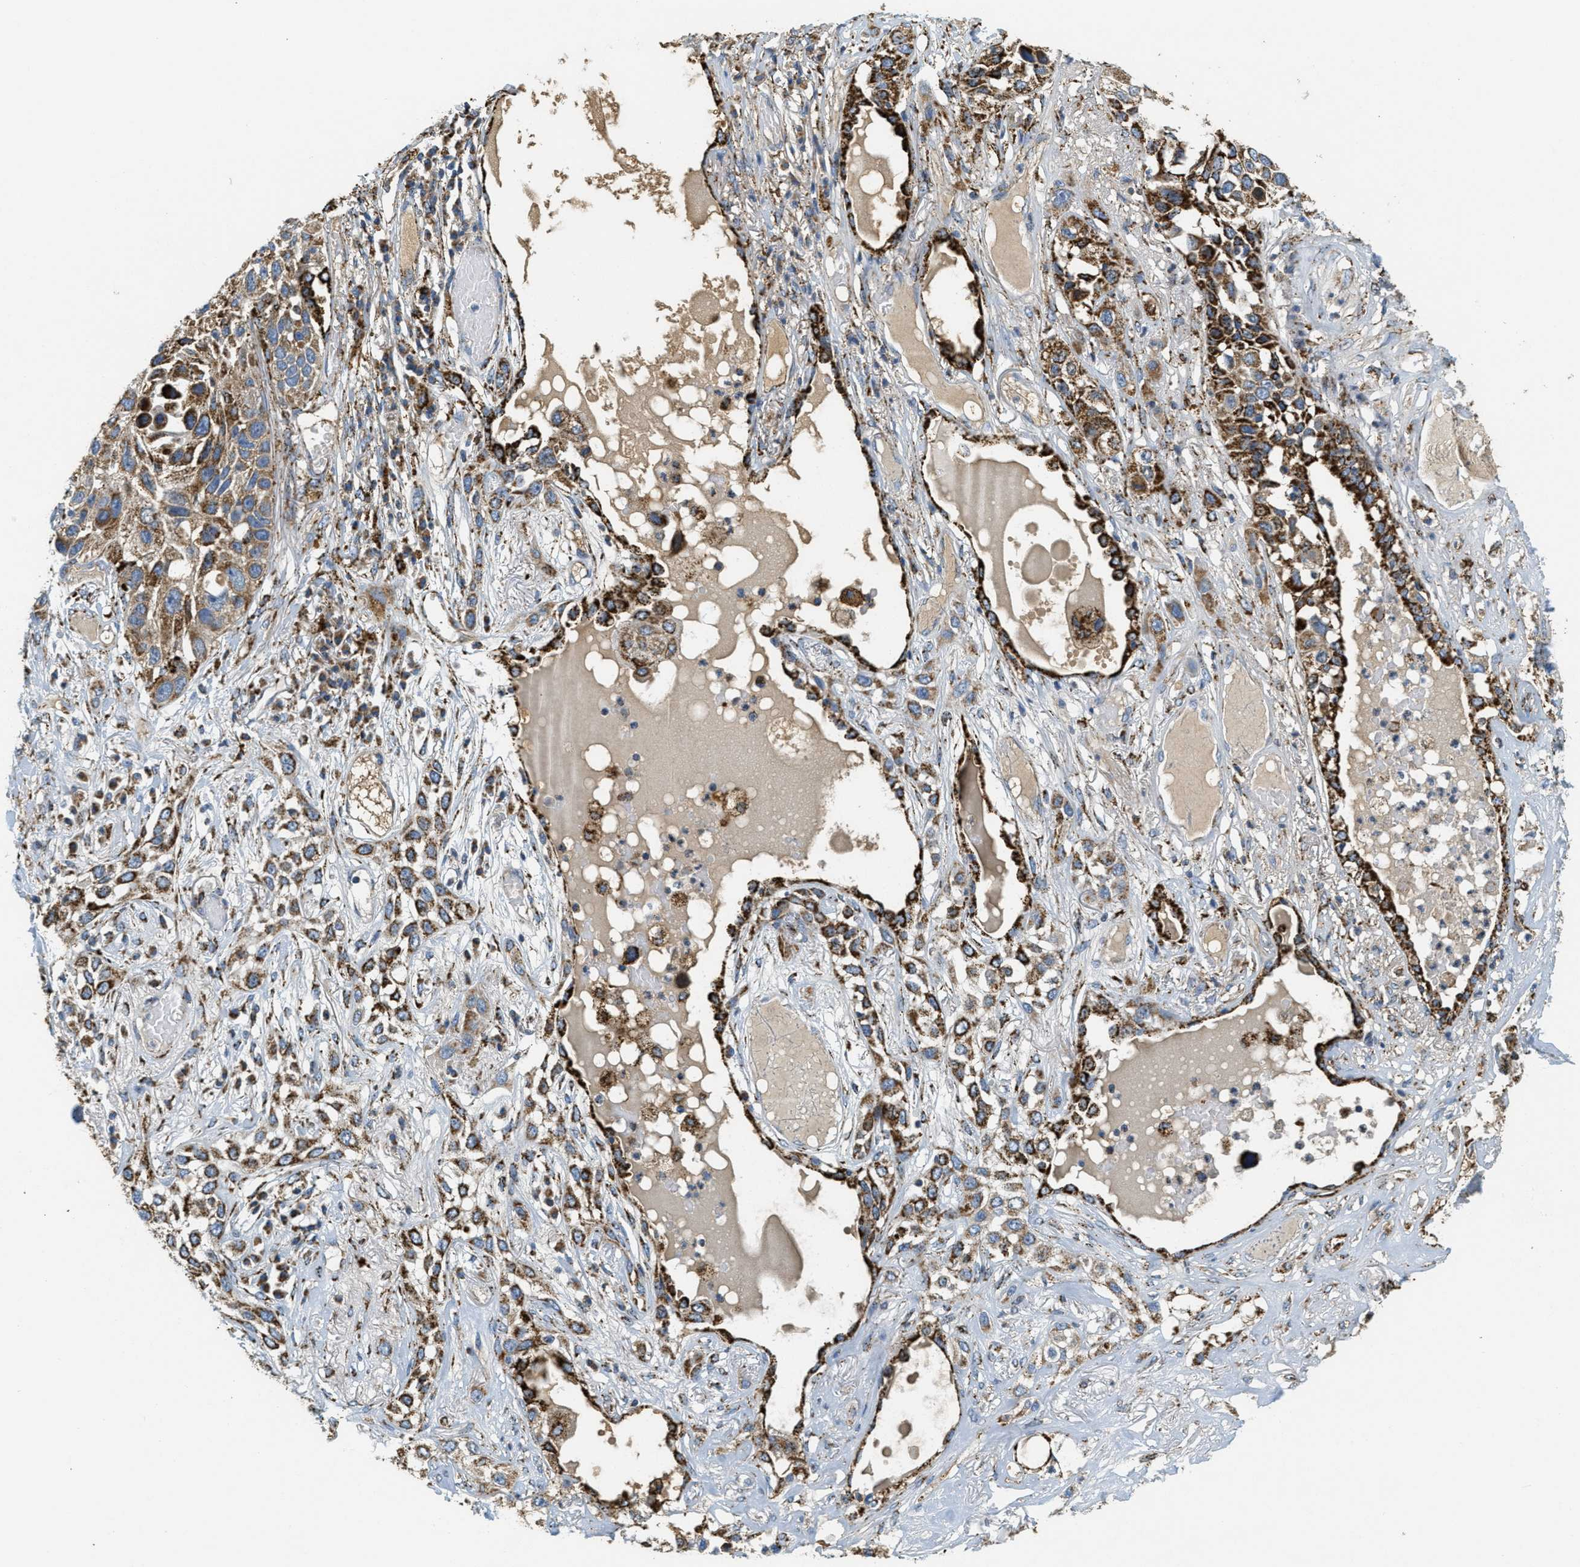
{"staining": {"intensity": "strong", "quantity": ">75%", "location": "cytoplasmic/membranous"}, "tissue": "lung cancer", "cell_type": "Tumor cells", "image_type": "cancer", "snomed": [{"axis": "morphology", "description": "Squamous cell carcinoma, NOS"}, {"axis": "topography", "description": "Lung"}], "caption": "Squamous cell carcinoma (lung) stained for a protein (brown) displays strong cytoplasmic/membranous positive staining in approximately >75% of tumor cells.", "gene": "HLCS", "patient": {"sex": "male", "age": 71}}